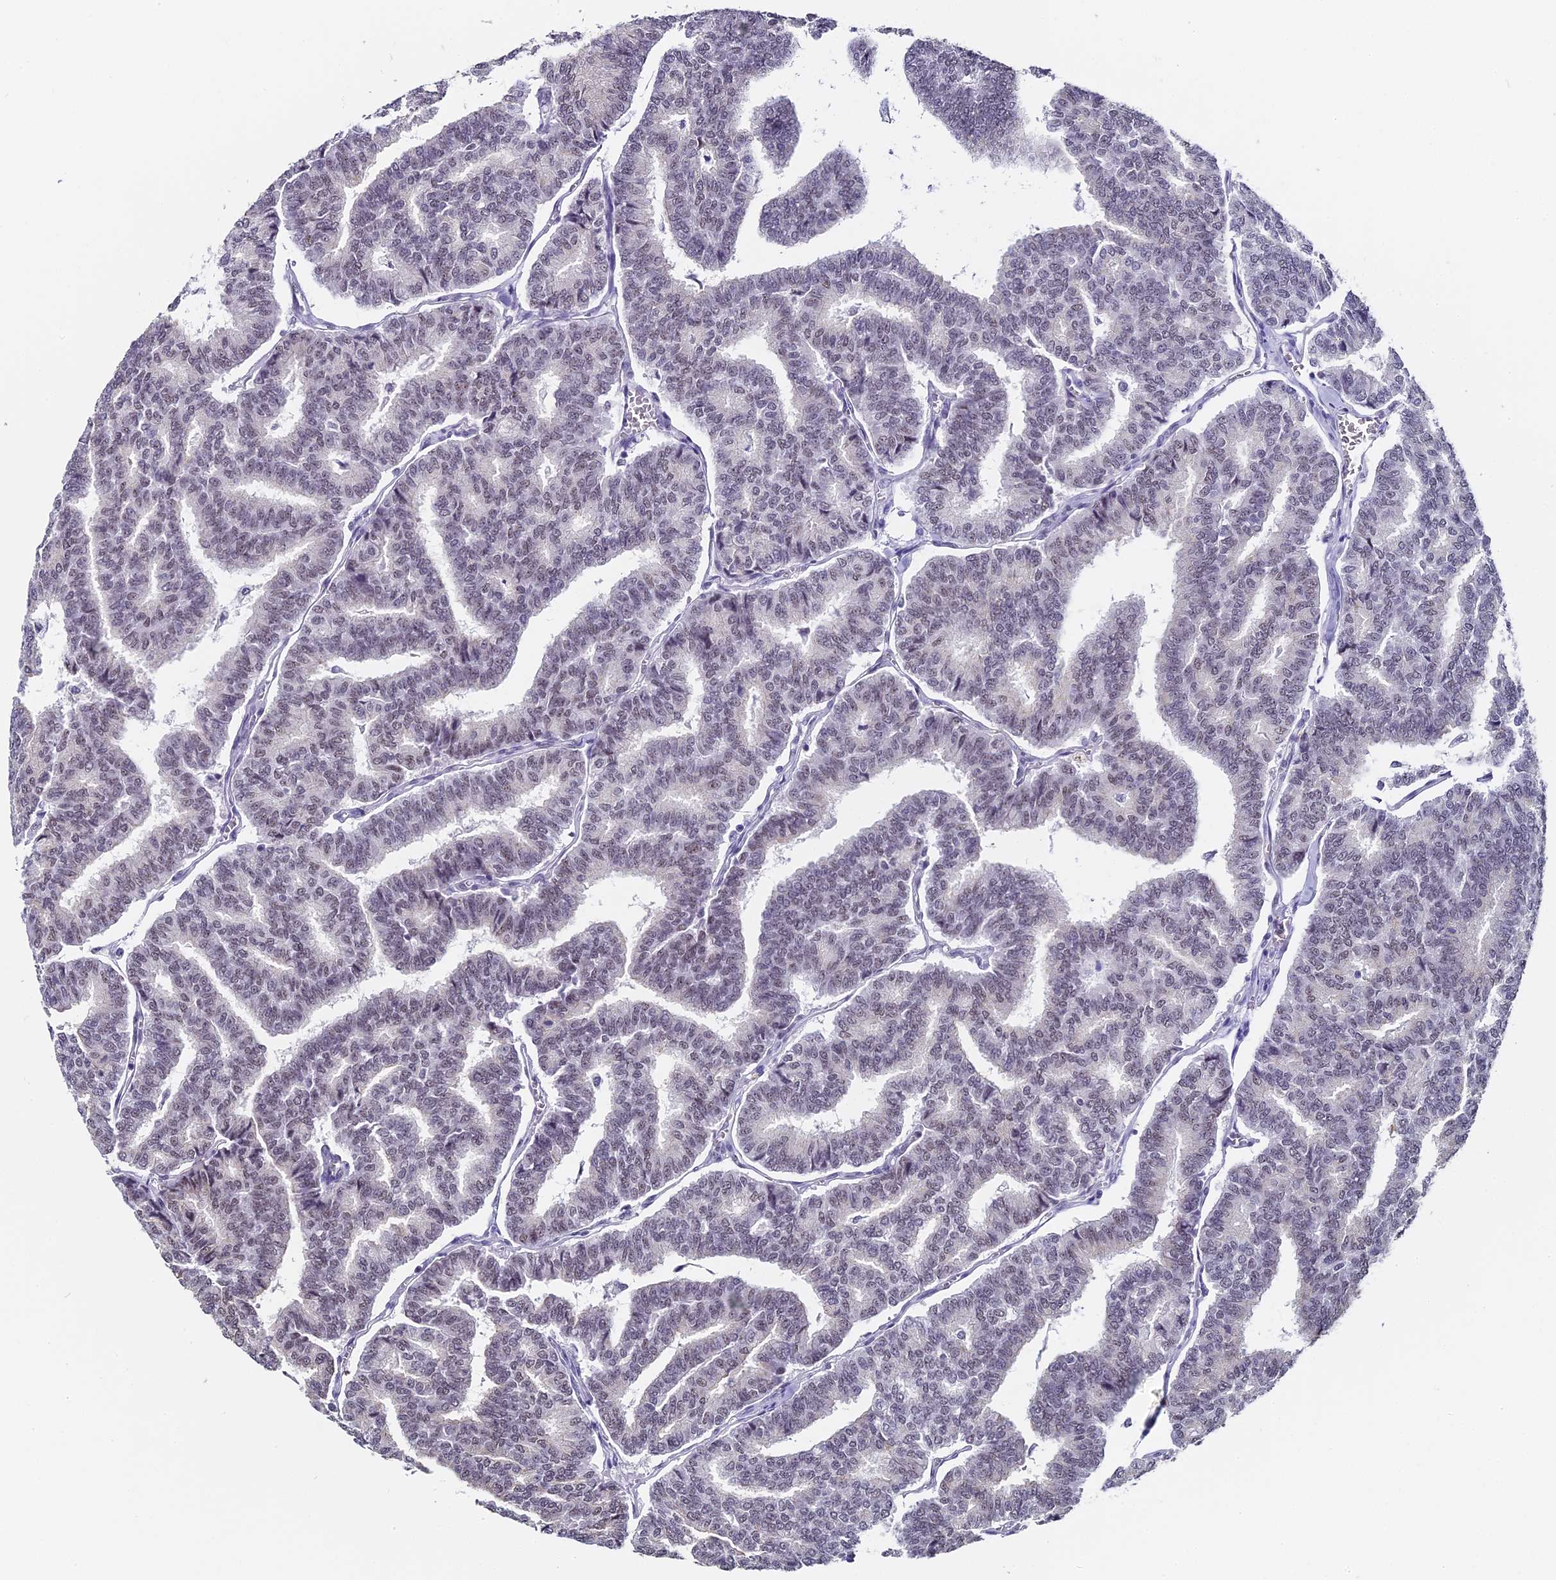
{"staining": {"intensity": "negative", "quantity": "none", "location": "none"}, "tissue": "thyroid cancer", "cell_type": "Tumor cells", "image_type": "cancer", "snomed": [{"axis": "morphology", "description": "Papillary adenocarcinoma, NOS"}, {"axis": "topography", "description": "Thyroid gland"}], "caption": "Tumor cells show no significant protein positivity in thyroid papillary adenocarcinoma.", "gene": "CD2BP2", "patient": {"sex": "female", "age": 35}}